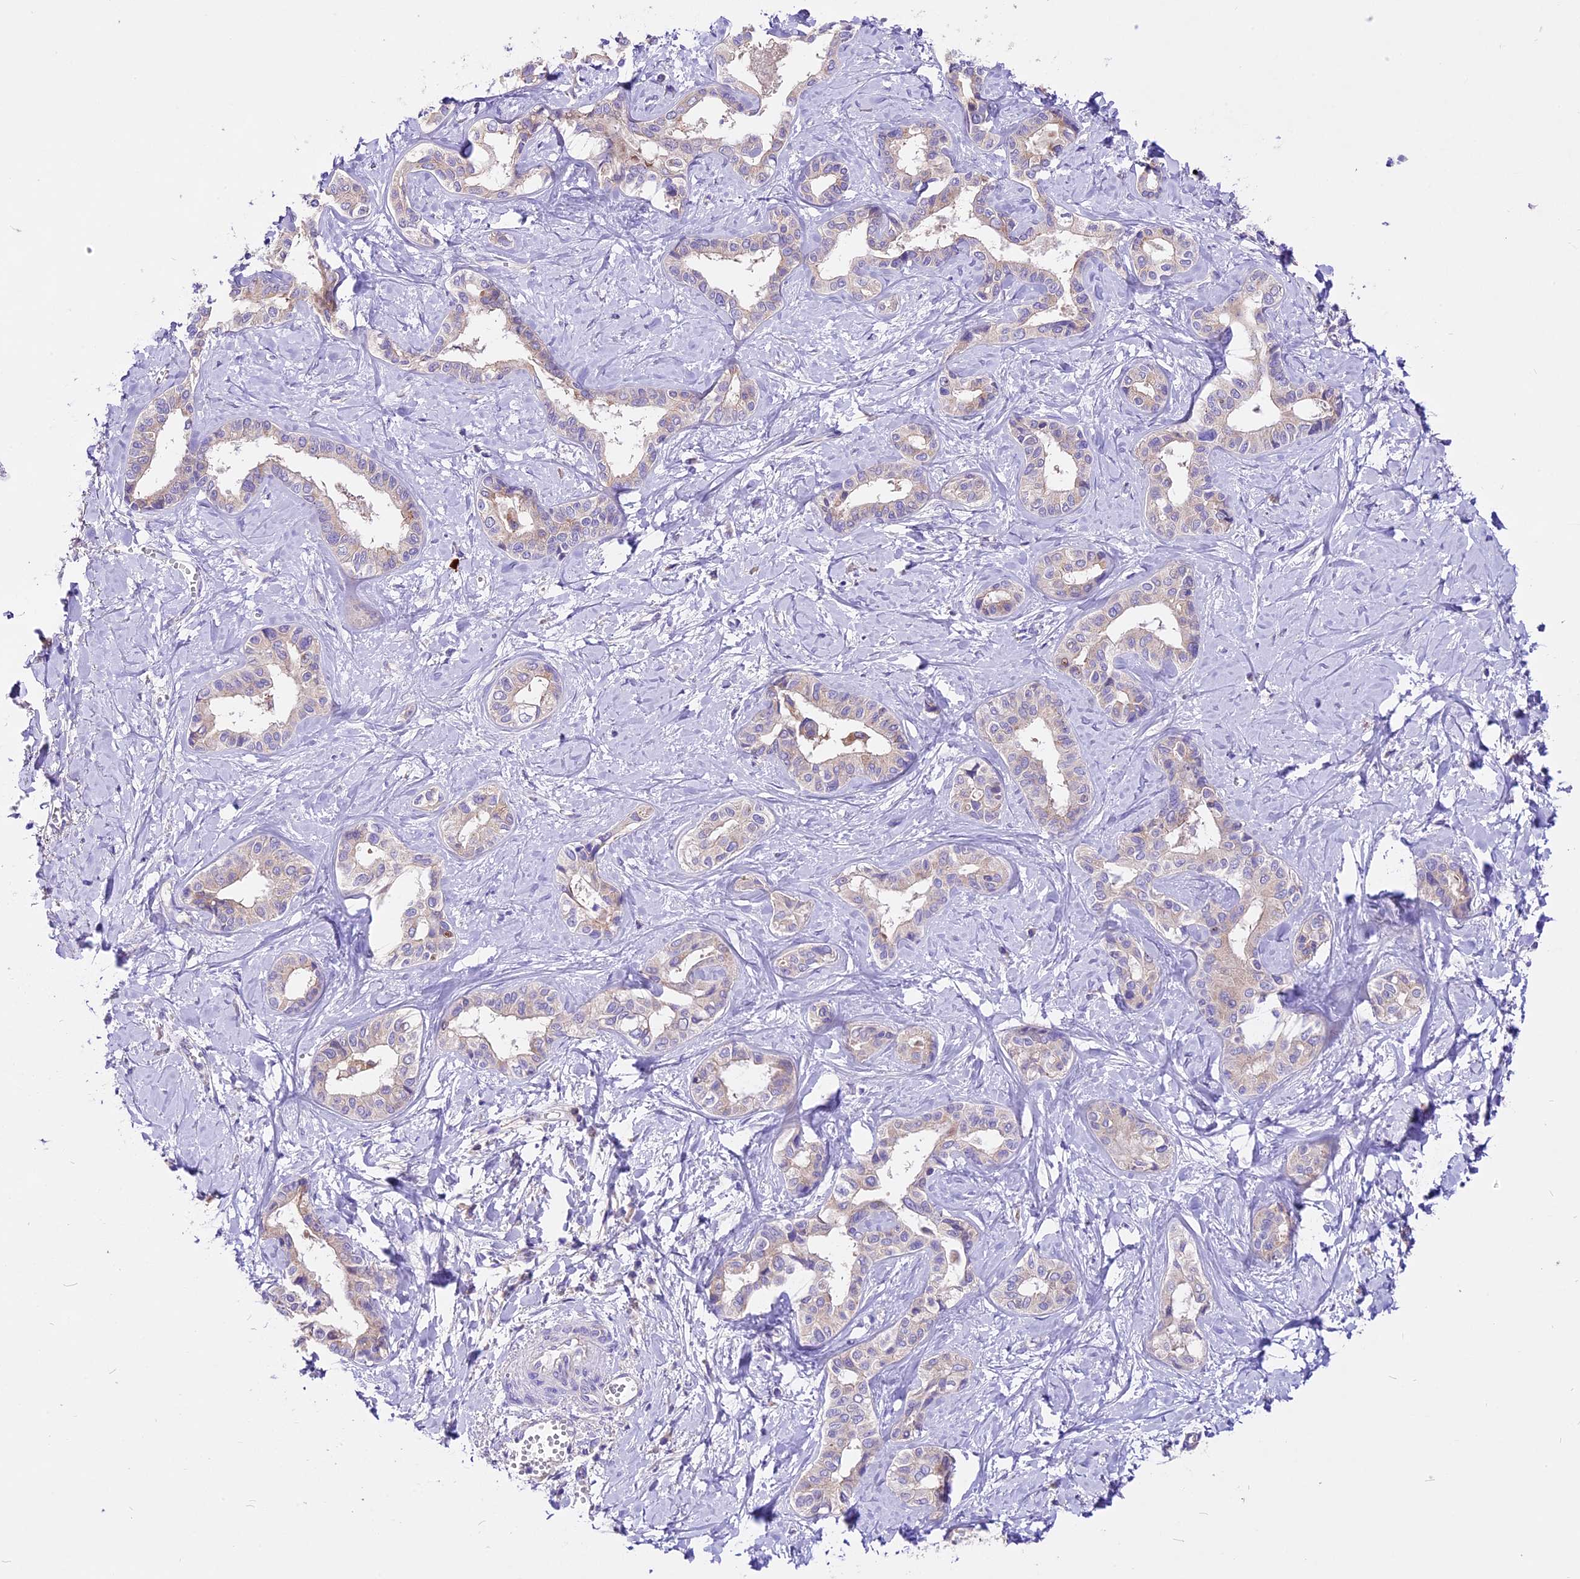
{"staining": {"intensity": "weak", "quantity": ">75%", "location": "cytoplasmic/membranous"}, "tissue": "liver cancer", "cell_type": "Tumor cells", "image_type": "cancer", "snomed": [{"axis": "morphology", "description": "Cholangiocarcinoma"}, {"axis": "topography", "description": "Liver"}], "caption": "Liver cancer stained with immunohistochemistry (IHC) displays weak cytoplasmic/membranous staining in about >75% of tumor cells. (brown staining indicates protein expression, while blue staining denotes nuclei).", "gene": "PEMT", "patient": {"sex": "female", "age": 77}}